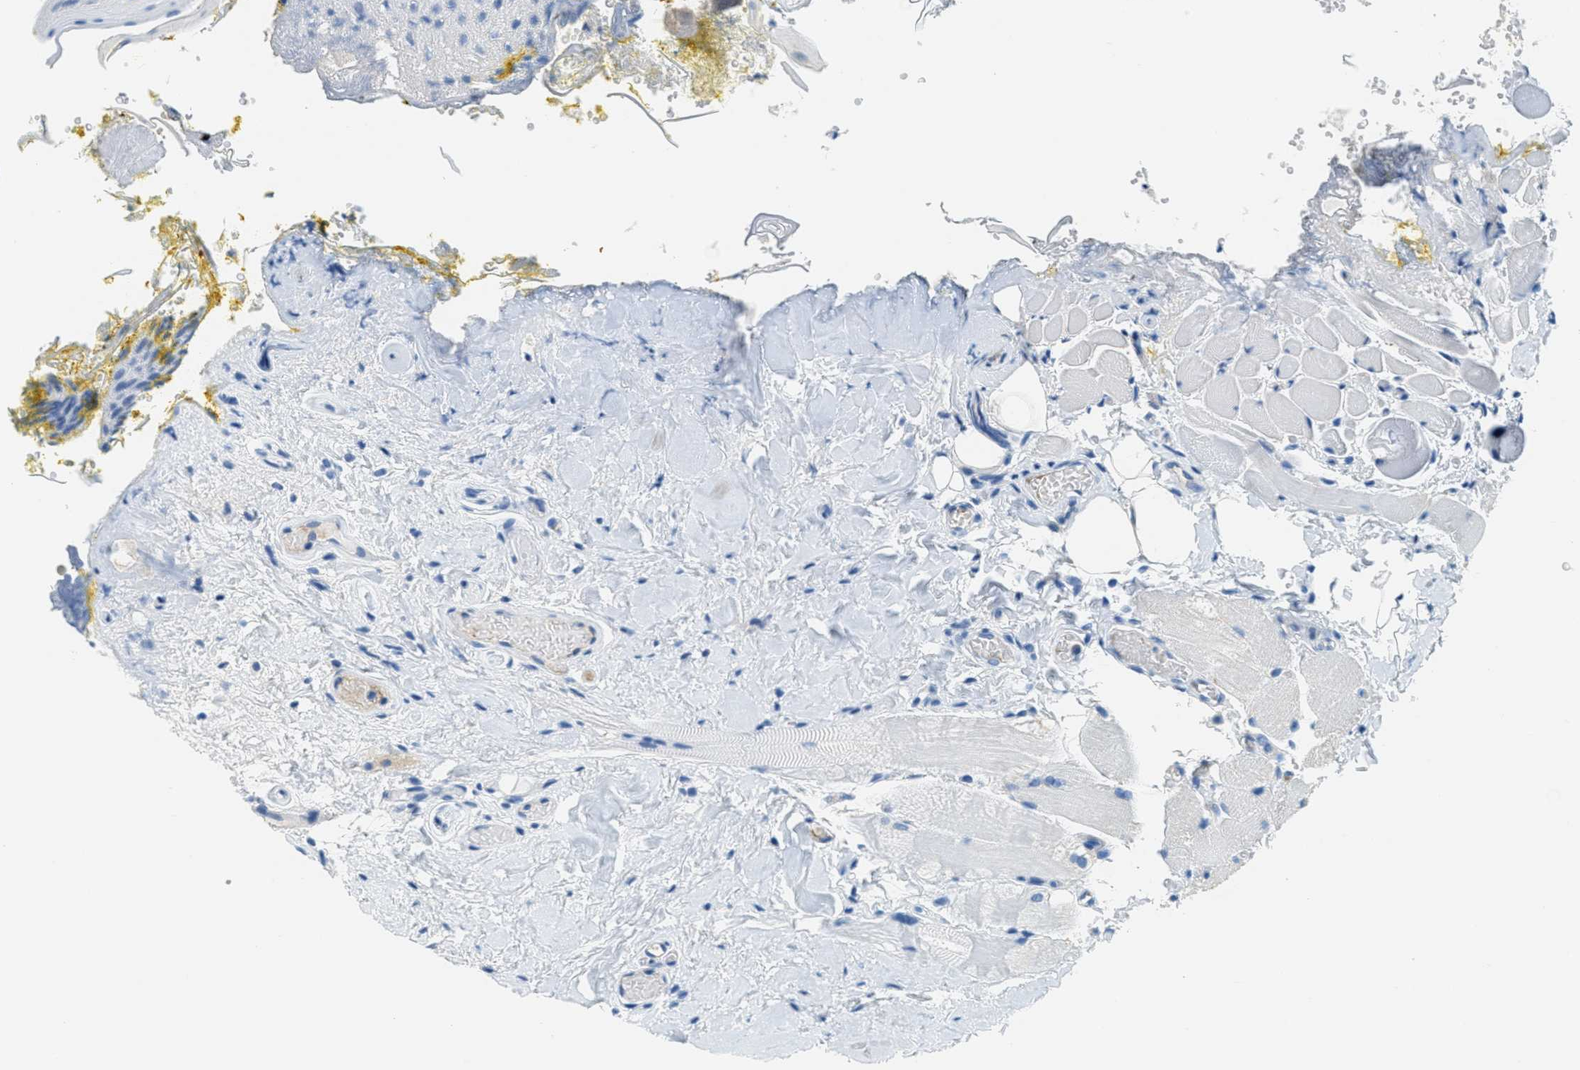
{"staining": {"intensity": "negative", "quantity": "none", "location": "none"}, "tissue": "oral mucosa", "cell_type": "Squamous epithelial cells", "image_type": "normal", "snomed": [{"axis": "morphology", "description": "Normal tissue, NOS"}, {"axis": "topography", "description": "Oral tissue"}], "caption": "High magnification brightfield microscopy of normal oral mucosa stained with DAB (3,3'-diaminobenzidine) (brown) and counterstained with hematoxylin (blue): squamous epithelial cells show no significant positivity. Nuclei are stained in blue.", "gene": "A2M", "patient": {"sex": "male", "age": 54}}